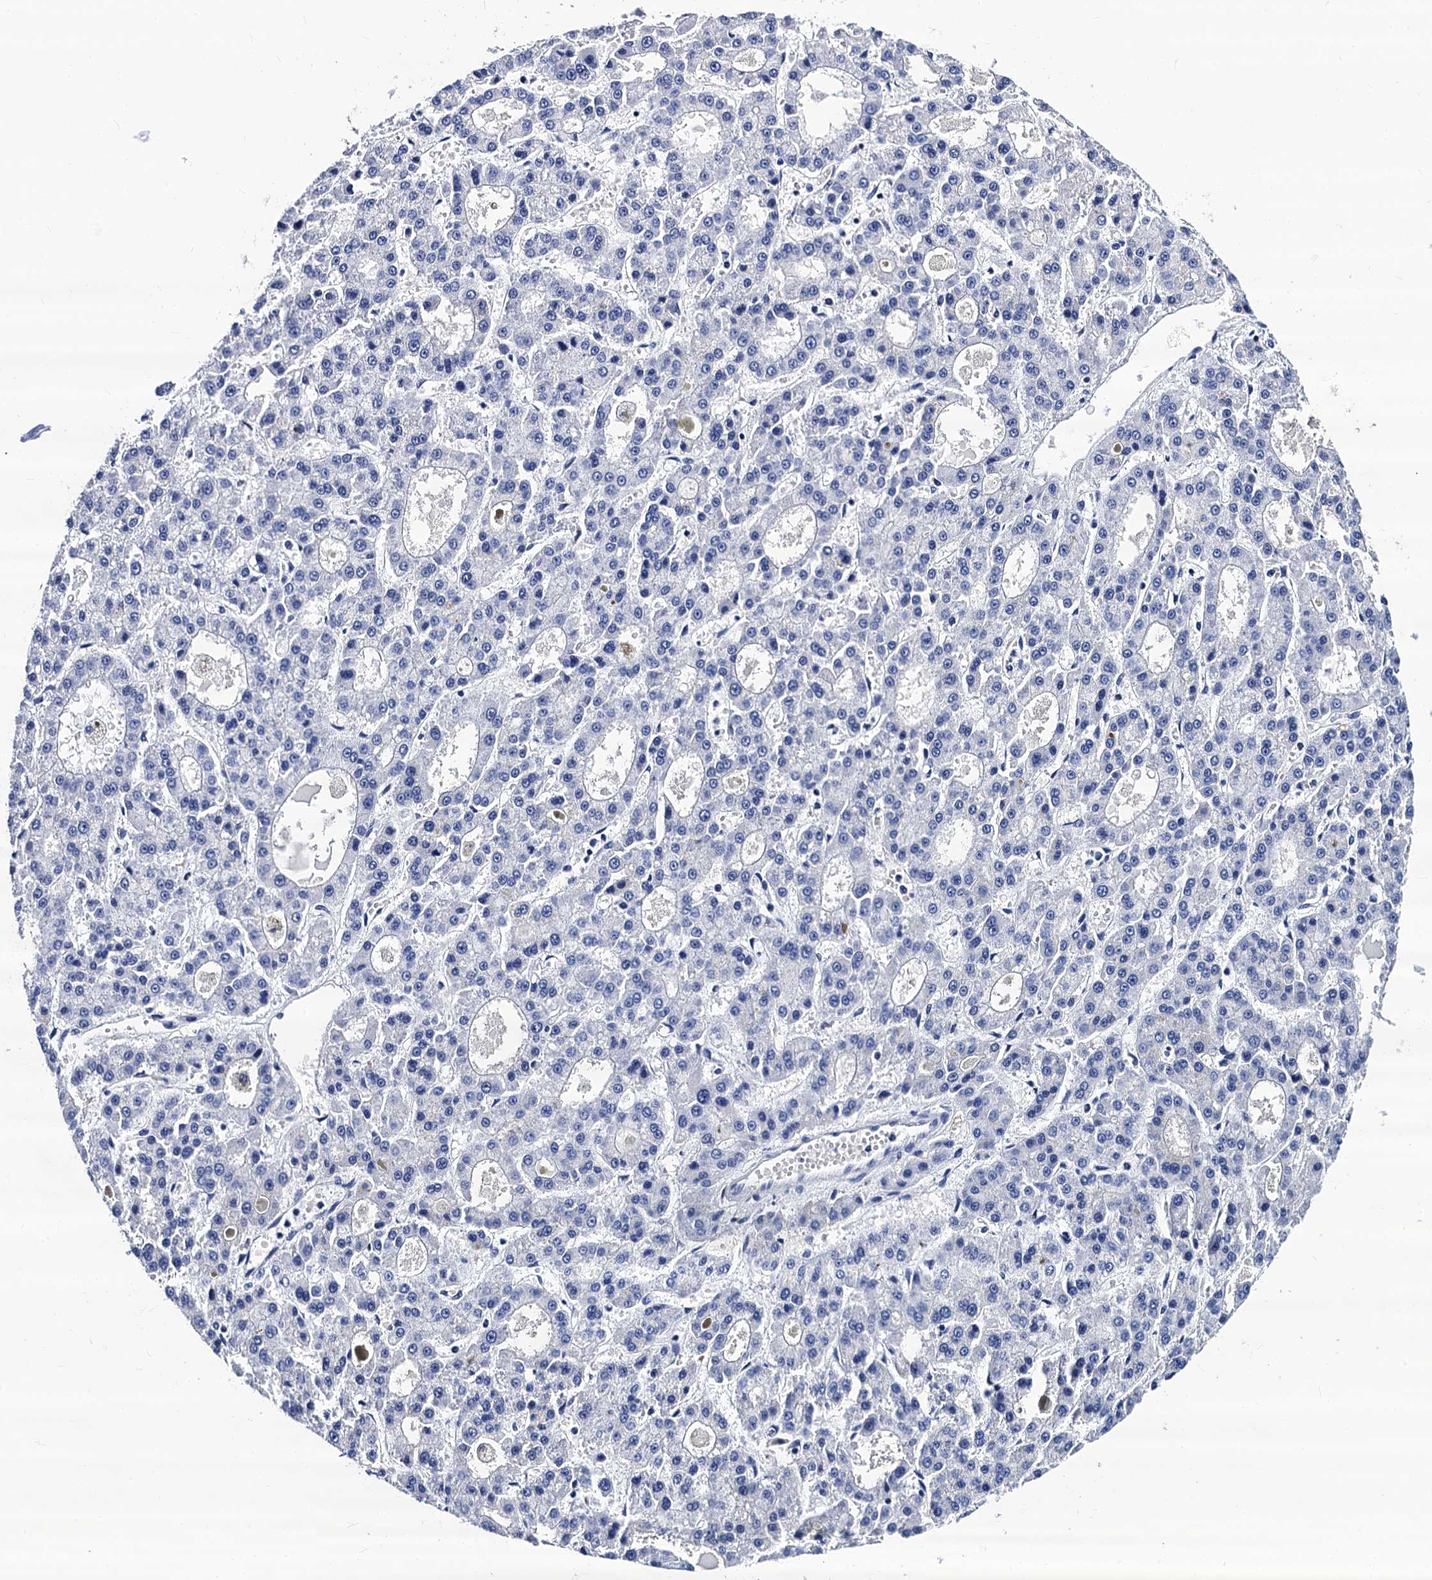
{"staining": {"intensity": "negative", "quantity": "none", "location": "none"}, "tissue": "liver cancer", "cell_type": "Tumor cells", "image_type": "cancer", "snomed": [{"axis": "morphology", "description": "Carcinoma, Hepatocellular, NOS"}, {"axis": "topography", "description": "Liver"}], "caption": "This is an immunohistochemistry histopathology image of human hepatocellular carcinoma (liver). There is no staining in tumor cells.", "gene": "LRRC30", "patient": {"sex": "male", "age": 70}}